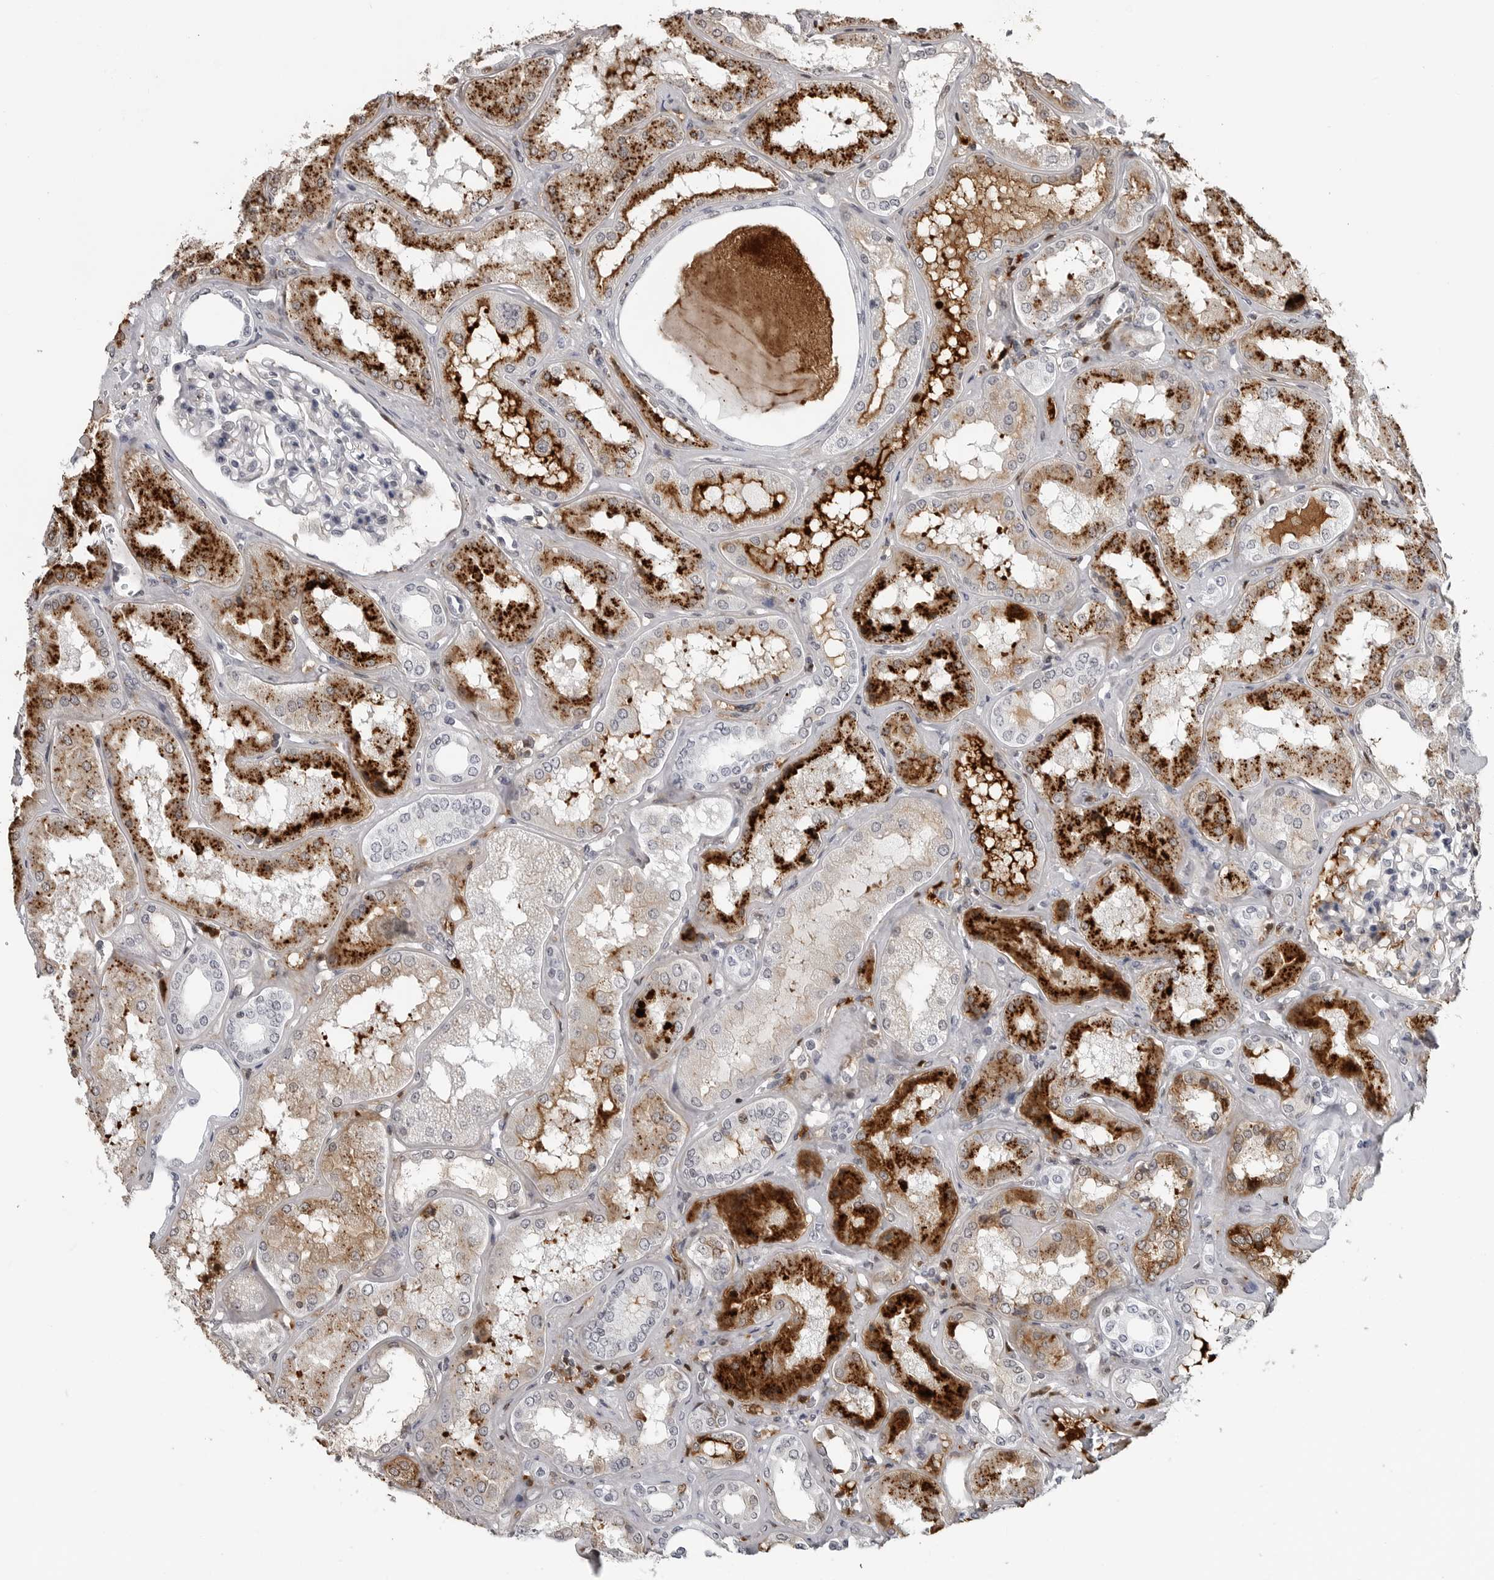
{"staining": {"intensity": "strong", "quantity": "<25%", "location": "cytoplasmic/membranous"}, "tissue": "kidney", "cell_type": "Cells in glomeruli", "image_type": "normal", "snomed": [{"axis": "morphology", "description": "Normal tissue, NOS"}, {"axis": "topography", "description": "Kidney"}], "caption": "An image showing strong cytoplasmic/membranous staining in about <25% of cells in glomeruli in unremarkable kidney, as visualized by brown immunohistochemical staining.", "gene": "CXCR5", "patient": {"sex": "female", "age": 56}}